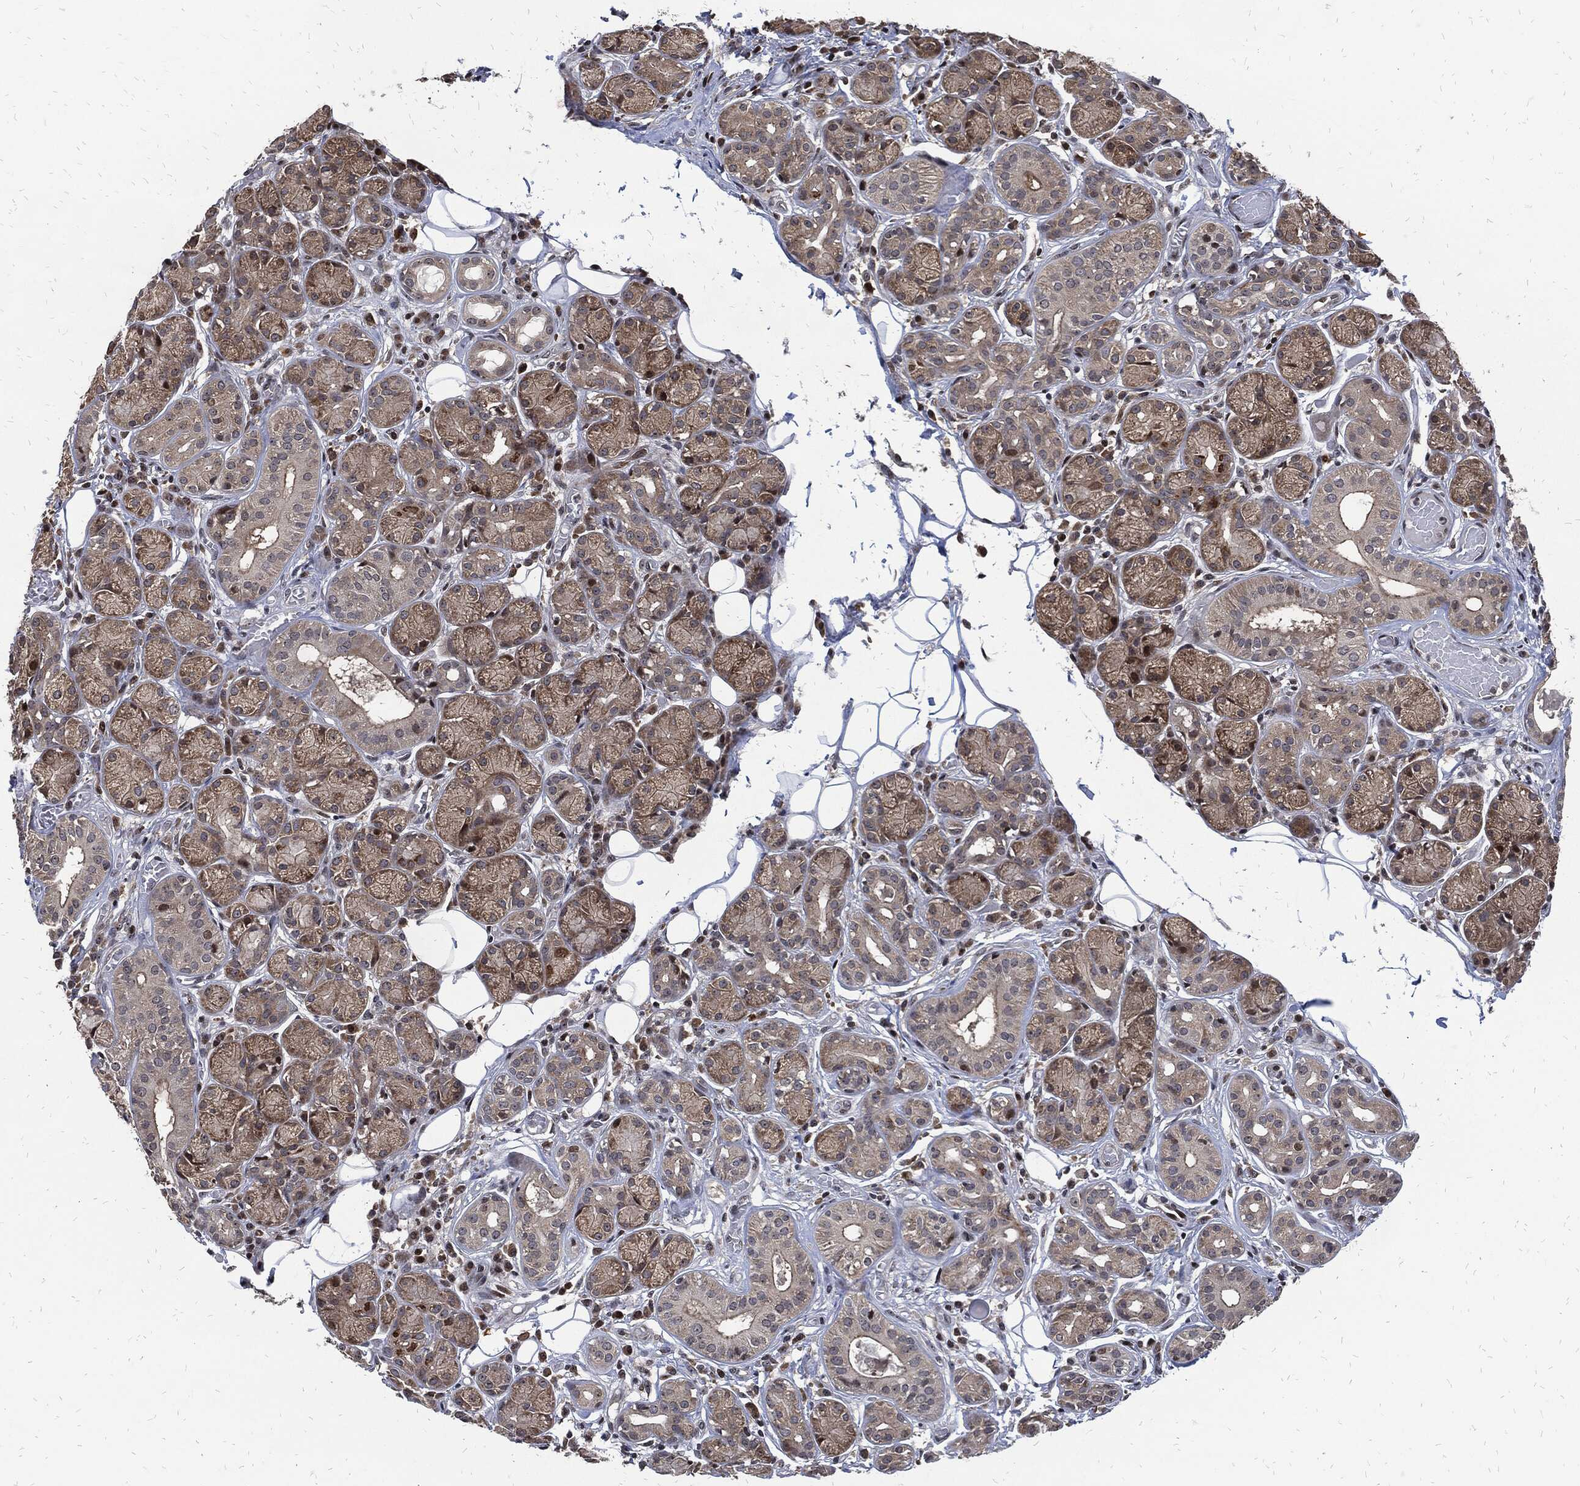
{"staining": {"intensity": "strong", "quantity": "<25%", "location": "cytoplasmic/membranous"}, "tissue": "salivary gland", "cell_type": "Glandular cells", "image_type": "normal", "snomed": [{"axis": "morphology", "description": "Normal tissue, NOS"}, {"axis": "topography", "description": "Salivary gland"}], "caption": "Strong cytoplasmic/membranous staining is identified in about <25% of glandular cells in unremarkable salivary gland.", "gene": "ZNF775", "patient": {"sex": "male", "age": 71}}